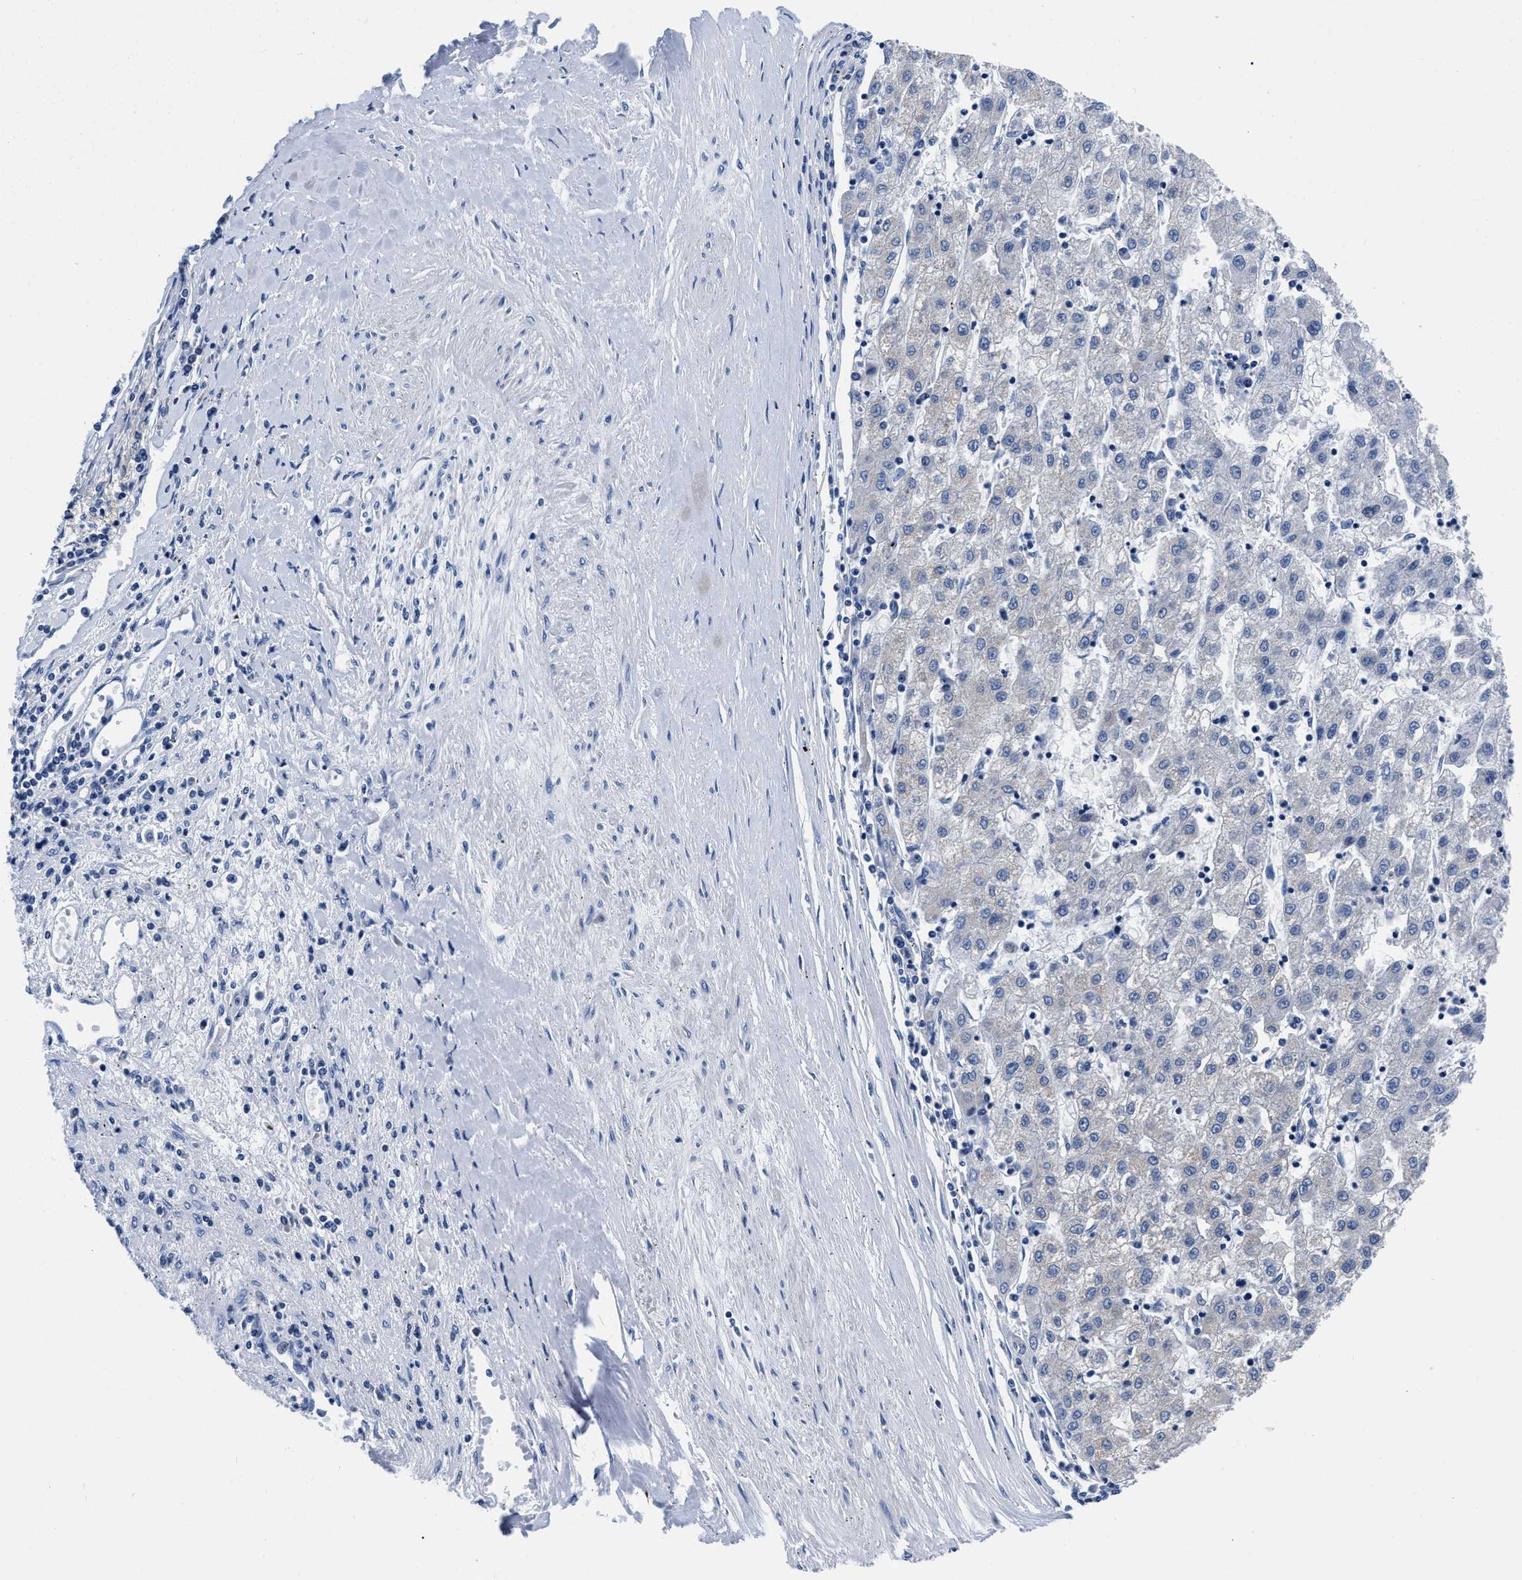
{"staining": {"intensity": "negative", "quantity": "none", "location": "none"}, "tissue": "liver cancer", "cell_type": "Tumor cells", "image_type": "cancer", "snomed": [{"axis": "morphology", "description": "Carcinoma, Hepatocellular, NOS"}, {"axis": "topography", "description": "Liver"}], "caption": "Micrograph shows no protein staining in tumor cells of liver cancer (hepatocellular carcinoma) tissue.", "gene": "SLC35F1", "patient": {"sex": "male", "age": 72}}